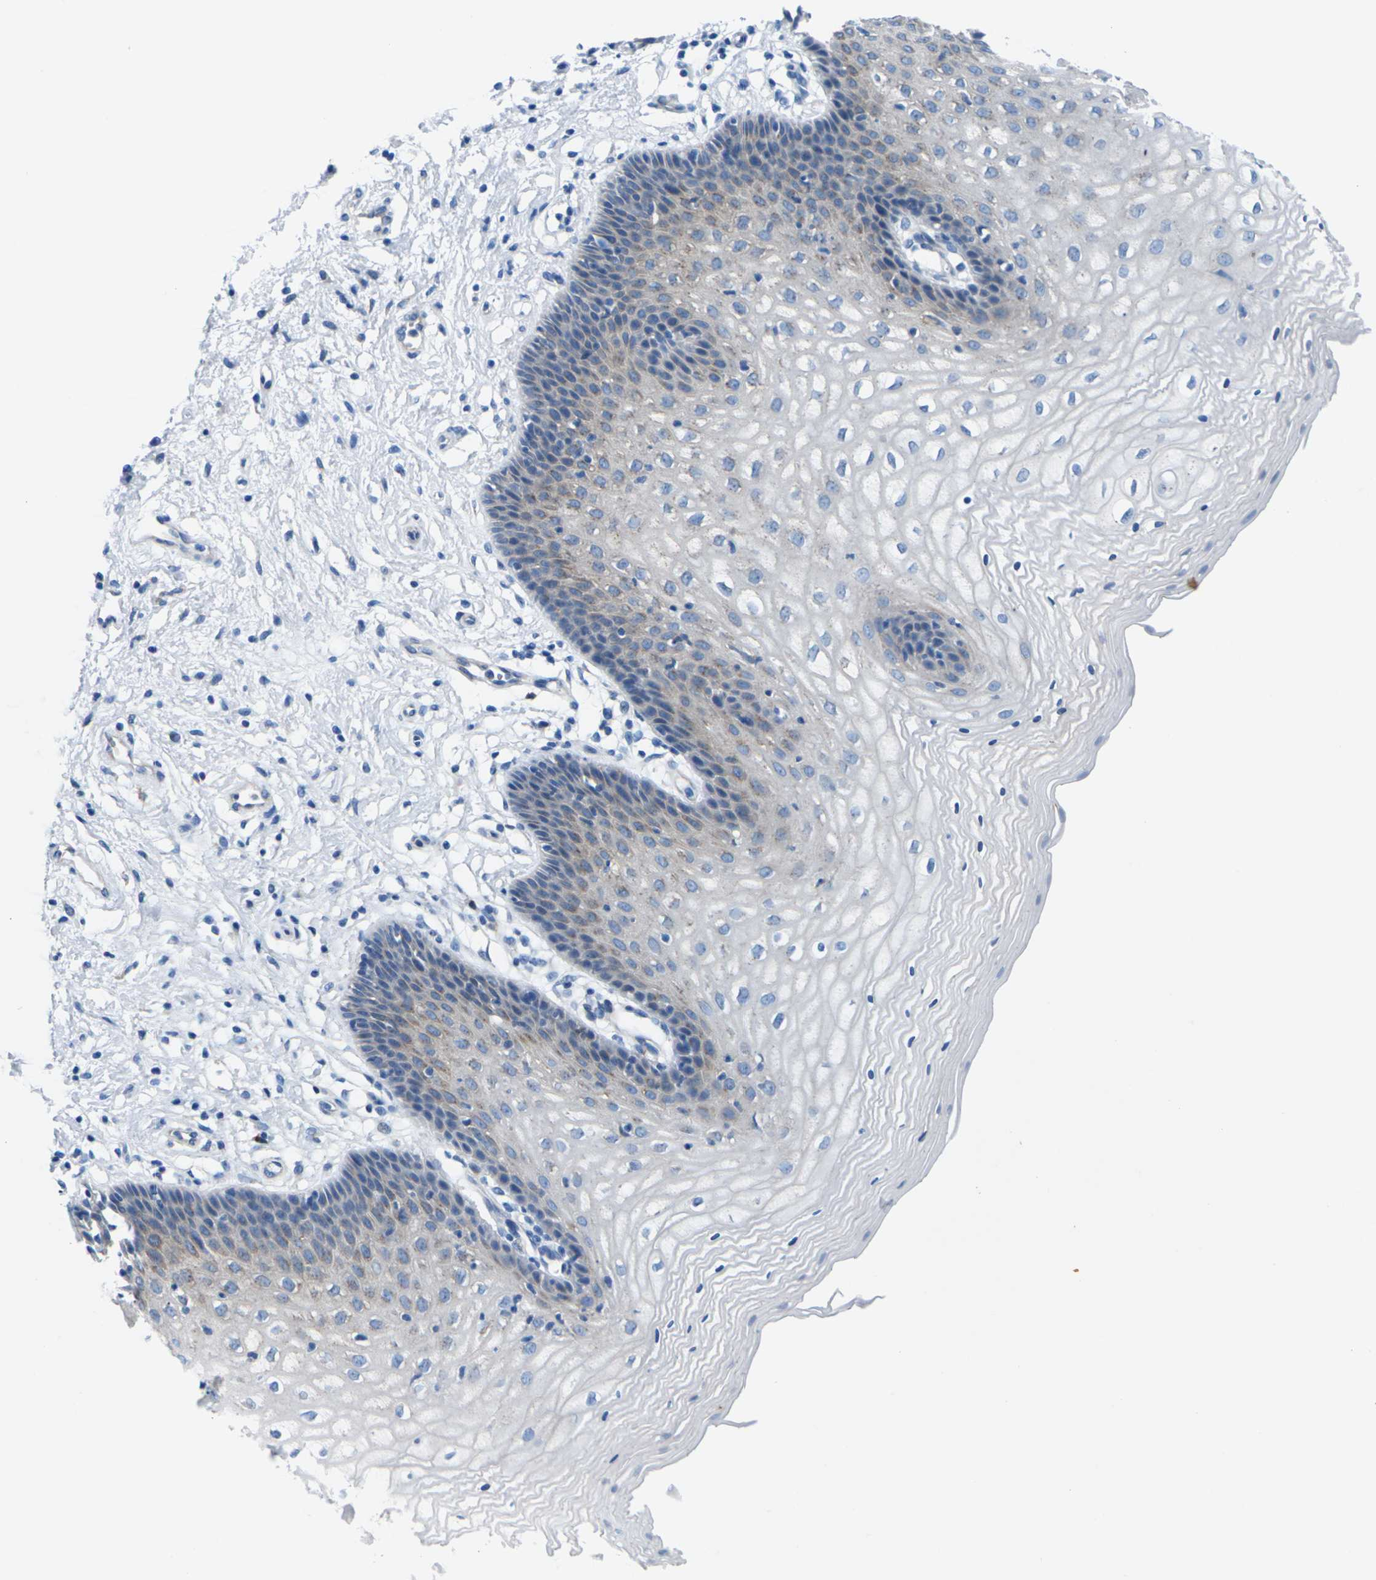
{"staining": {"intensity": "weak", "quantity": "<25%", "location": "cytoplasmic/membranous"}, "tissue": "vagina", "cell_type": "Squamous epithelial cells", "image_type": "normal", "snomed": [{"axis": "morphology", "description": "Normal tissue, NOS"}, {"axis": "topography", "description": "Vagina"}], "caption": "This is an immunohistochemistry photomicrograph of unremarkable human vagina. There is no expression in squamous epithelial cells.", "gene": "SYNGR2", "patient": {"sex": "female", "age": 34}}